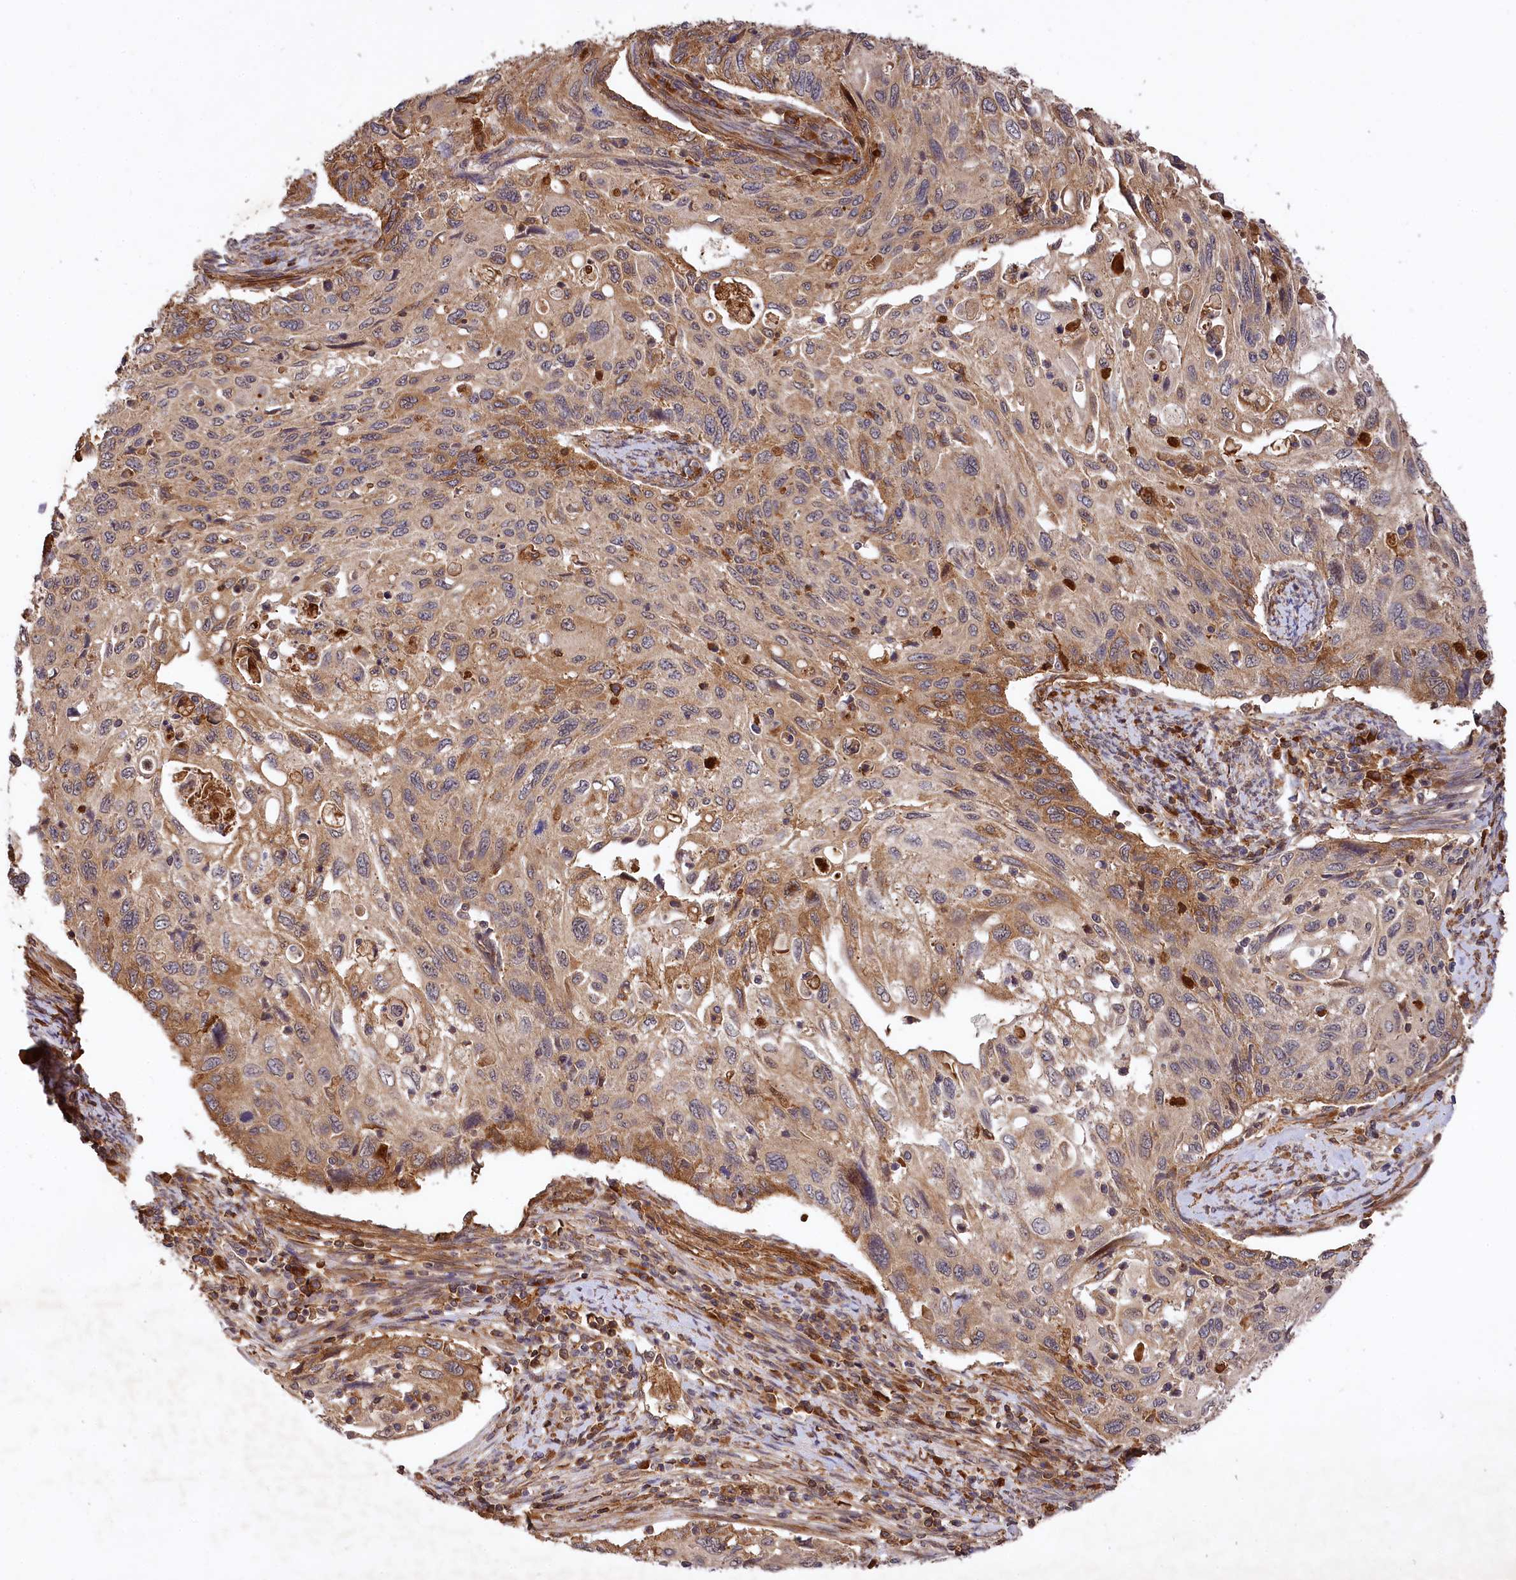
{"staining": {"intensity": "moderate", "quantity": "25%-75%", "location": "cytoplasmic/membranous"}, "tissue": "cervical cancer", "cell_type": "Tumor cells", "image_type": "cancer", "snomed": [{"axis": "morphology", "description": "Squamous cell carcinoma, NOS"}, {"axis": "topography", "description": "Cervix"}], "caption": "Squamous cell carcinoma (cervical) was stained to show a protein in brown. There is medium levels of moderate cytoplasmic/membranous staining in approximately 25%-75% of tumor cells.", "gene": "MCF2L2", "patient": {"sex": "female", "age": 70}}